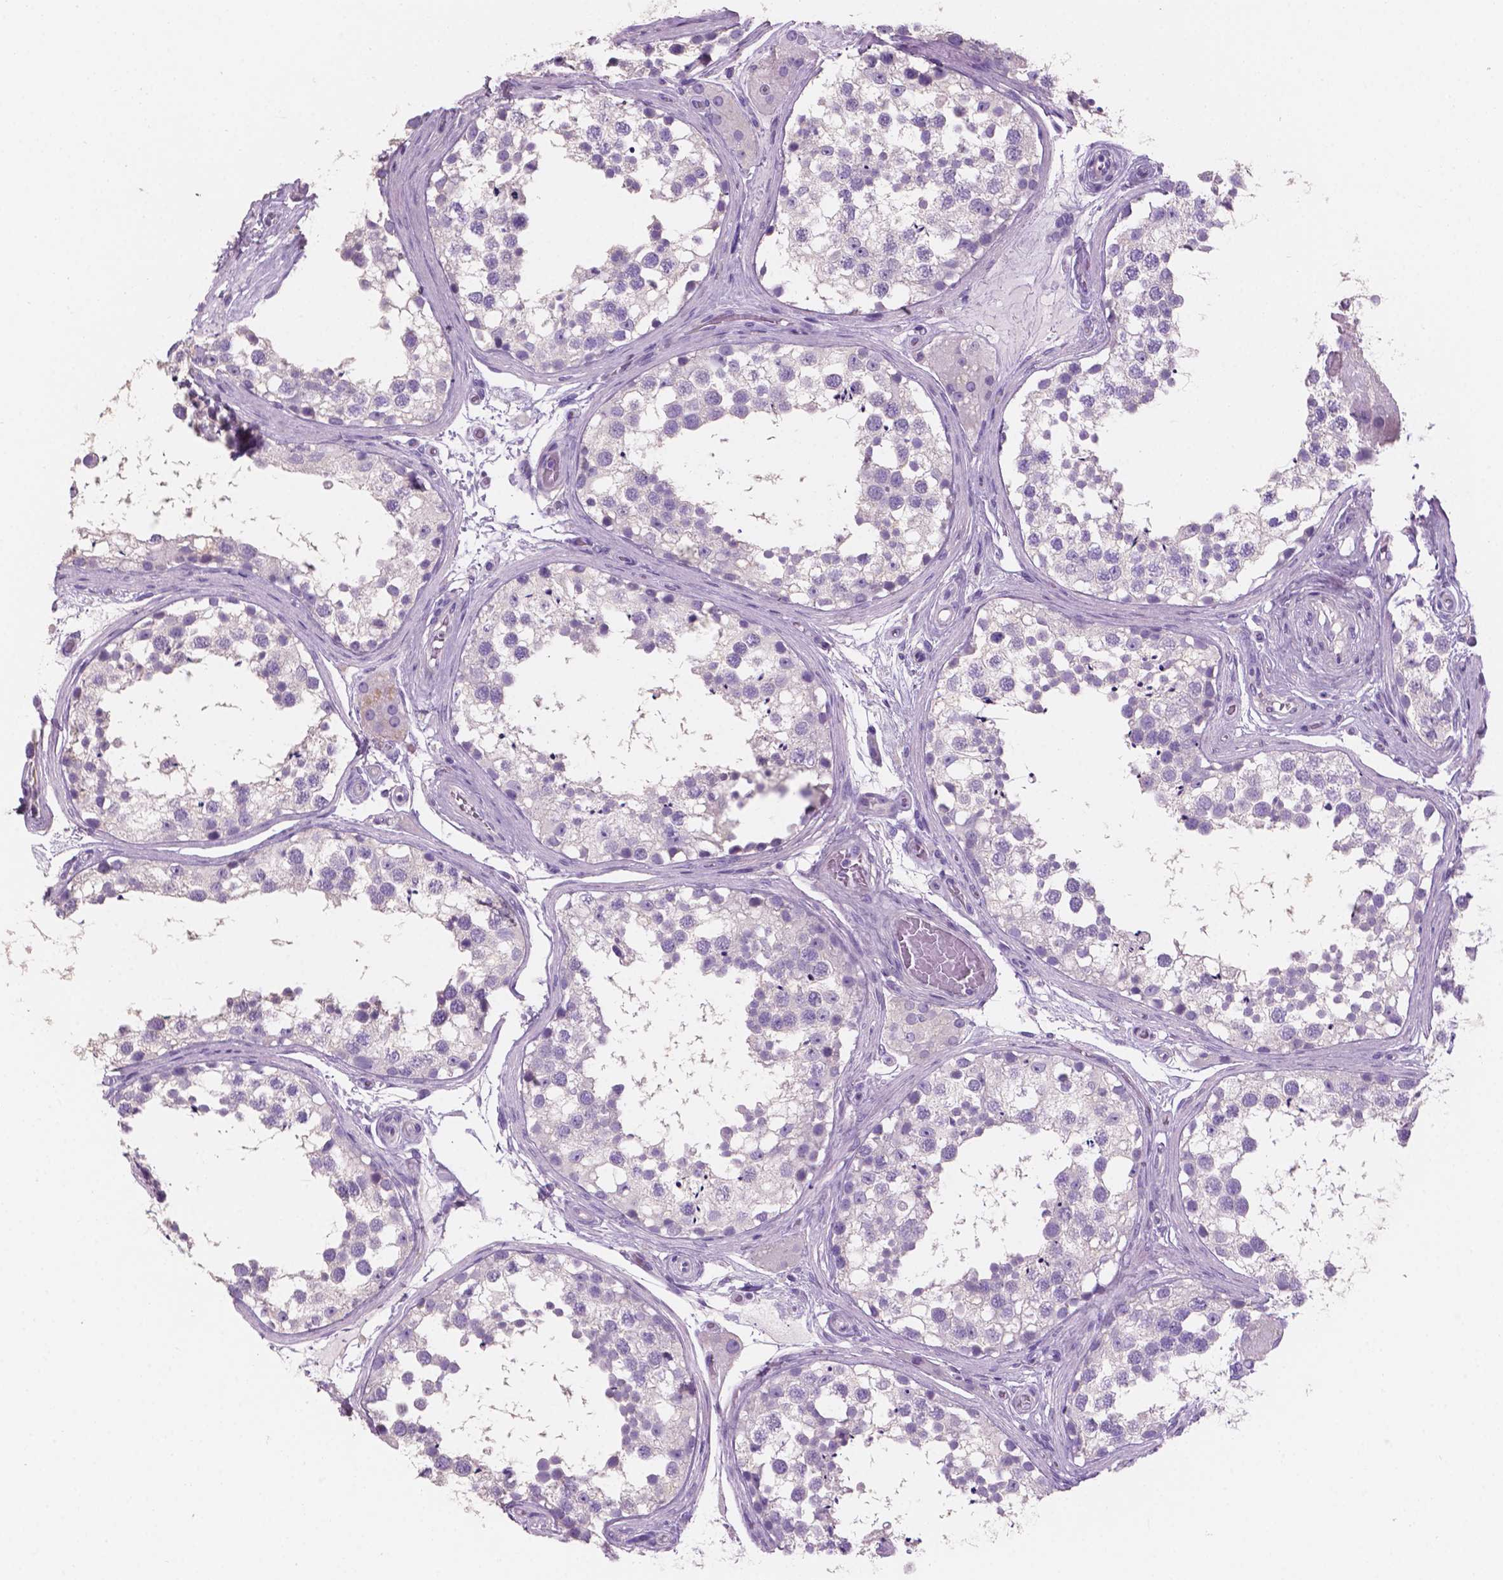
{"staining": {"intensity": "negative", "quantity": "none", "location": "none"}, "tissue": "testis", "cell_type": "Cells in seminiferous ducts", "image_type": "normal", "snomed": [{"axis": "morphology", "description": "Normal tissue, NOS"}, {"axis": "morphology", "description": "Seminoma, NOS"}, {"axis": "topography", "description": "Testis"}], "caption": "IHC of normal testis demonstrates no positivity in cells in seminiferous ducts. The staining is performed using DAB (3,3'-diaminobenzidine) brown chromogen with nuclei counter-stained in using hematoxylin.", "gene": "SBSN", "patient": {"sex": "male", "age": 65}}